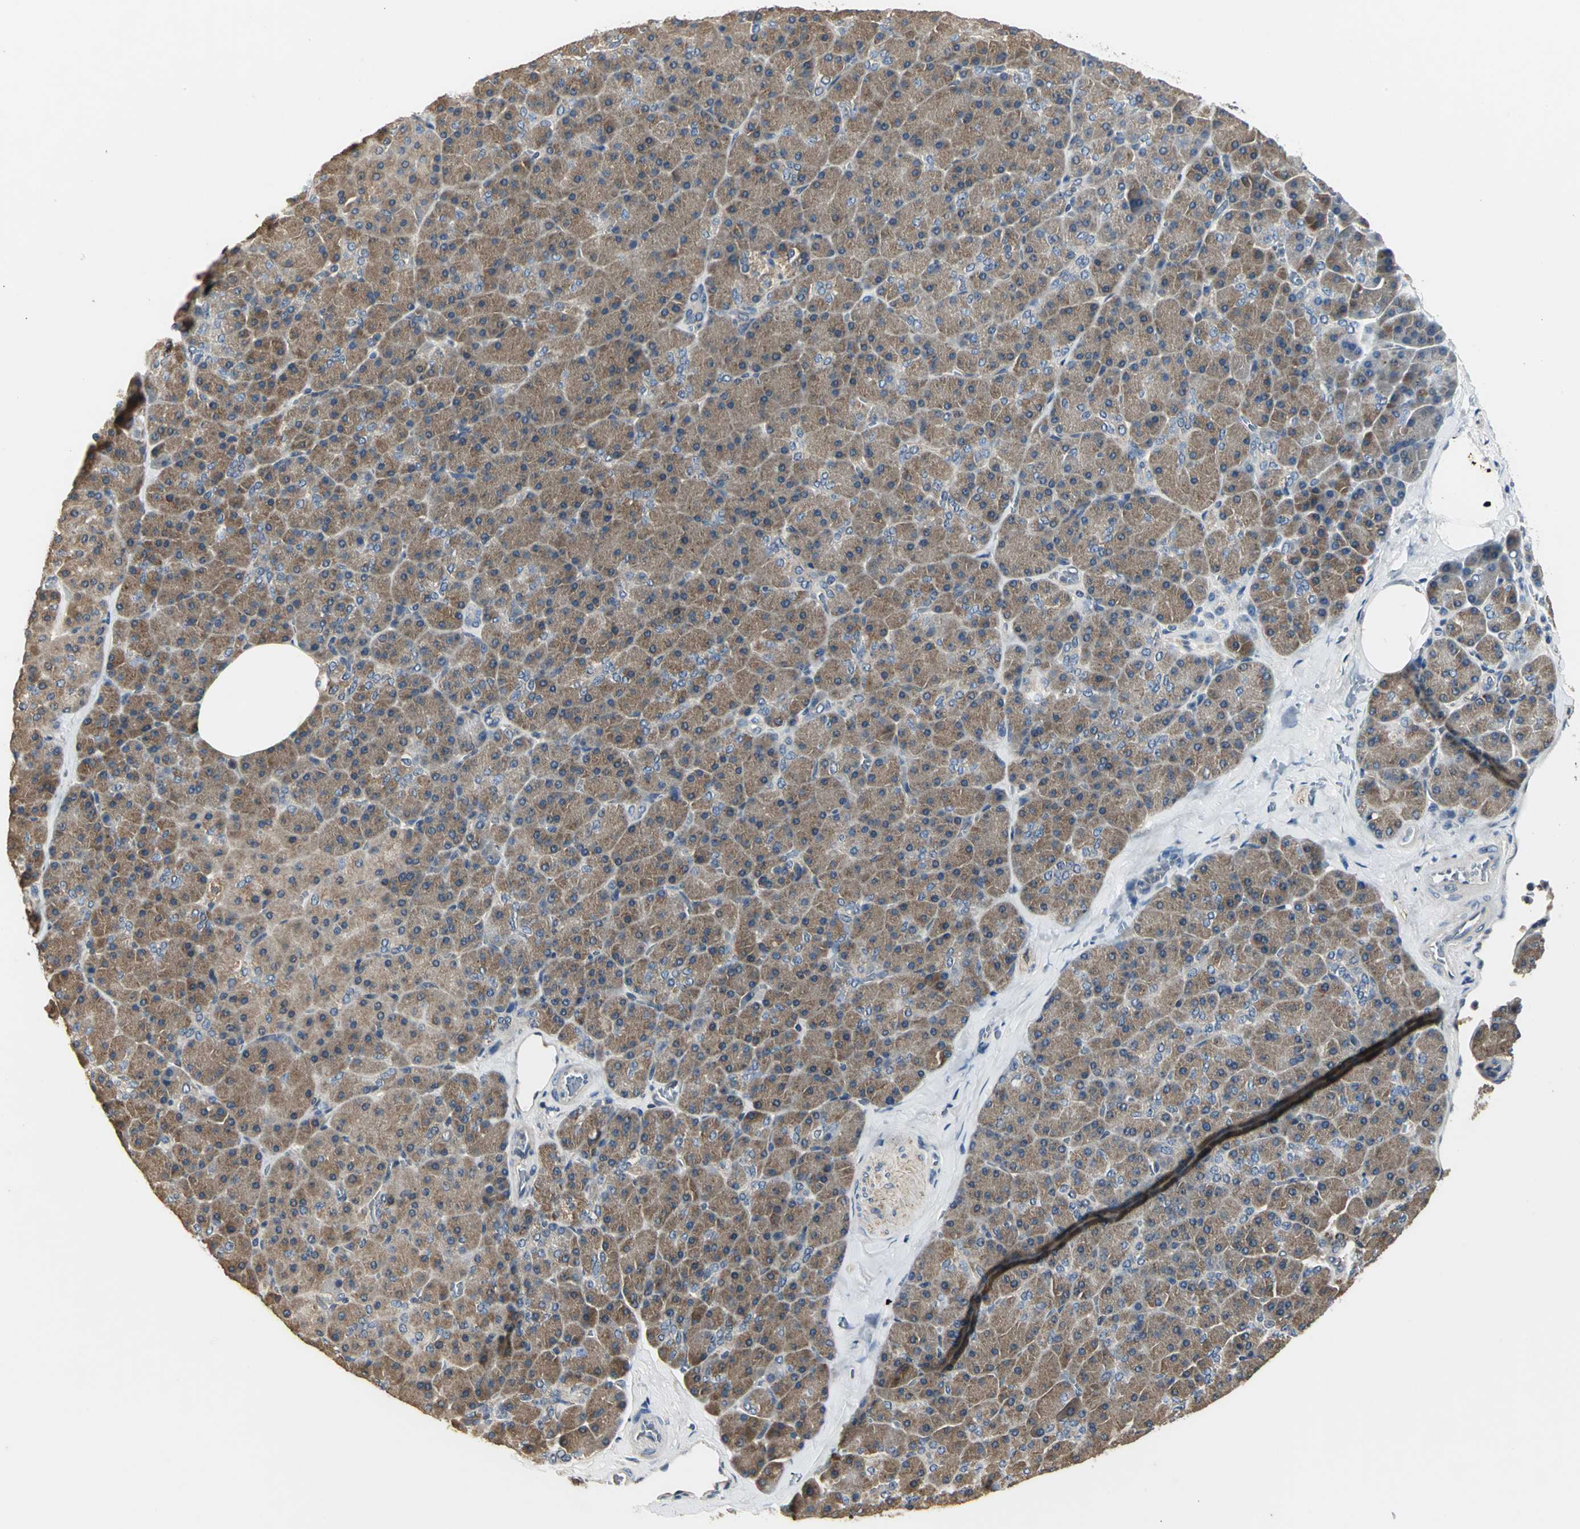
{"staining": {"intensity": "moderate", "quantity": ">75%", "location": "cytoplasmic/membranous"}, "tissue": "pancreas", "cell_type": "Exocrine glandular cells", "image_type": "normal", "snomed": [{"axis": "morphology", "description": "Normal tissue, NOS"}, {"axis": "topography", "description": "Pancreas"}], "caption": "IHC of normal pancreas demonstrates medium levels of moderate cytoplasmic/membranous staining in approximately >75% of exocrine glandular cells.", "gene": "IRF3", "patient": {"sex": "female", "age": 35}}